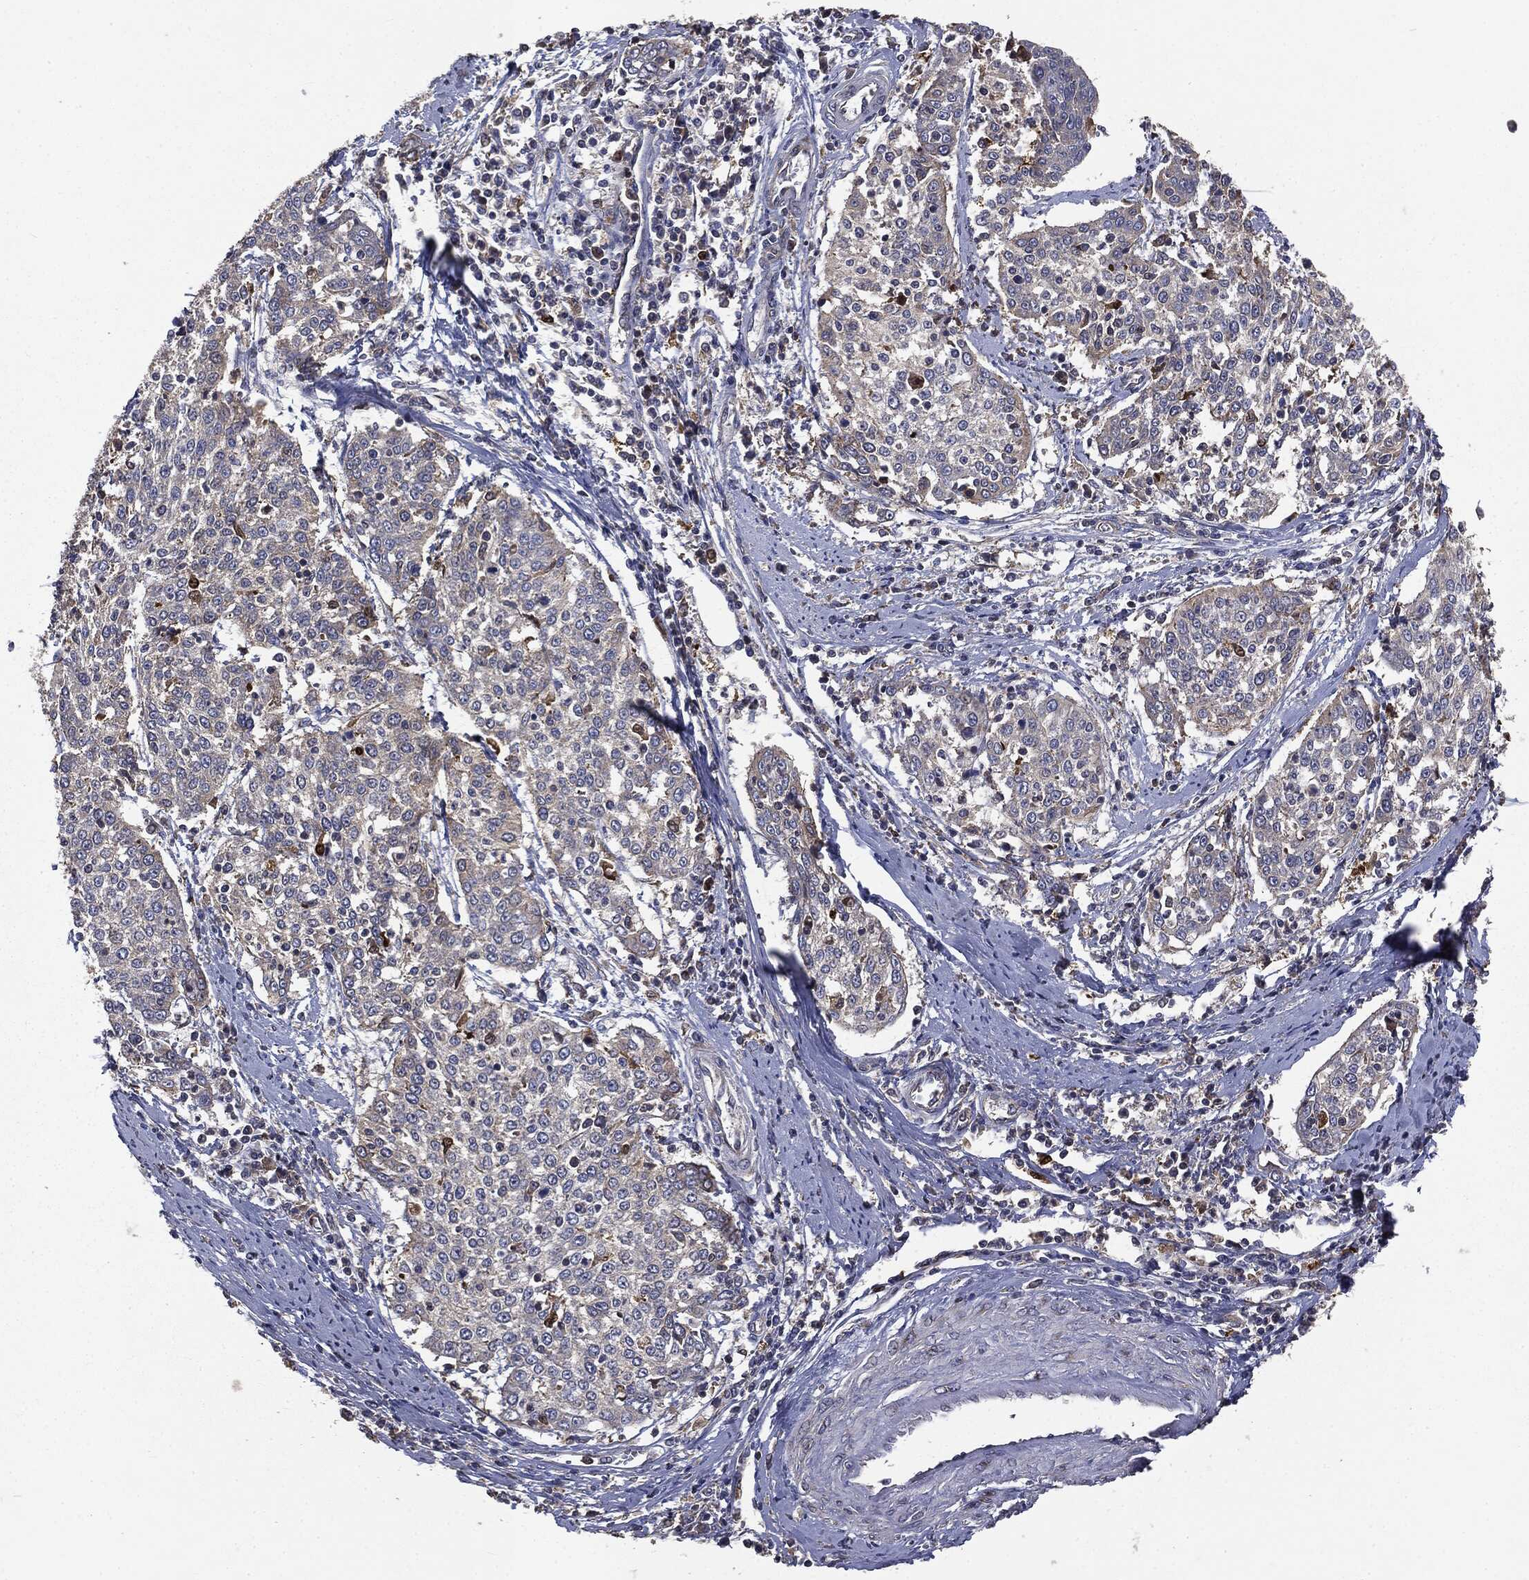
{"staining": {"intensity": "negative", "quantity": "none", "location": "none"}, "tissue": "cervical cancer", "cell_type": "Tumor cells", "image_type": "cancer", "snomed": [{"axis": "morphology", "description": "Squamous cell carcinoma, NOS"}, {"axis": "topography", "description": "Cervix"}], "caption": "This is an immunohistochemistry micrograph of cervical cancer. There is no positivity in tumor cells.", "gene": "PLOD3", "patient": {"sex": "female", "age": 41}}